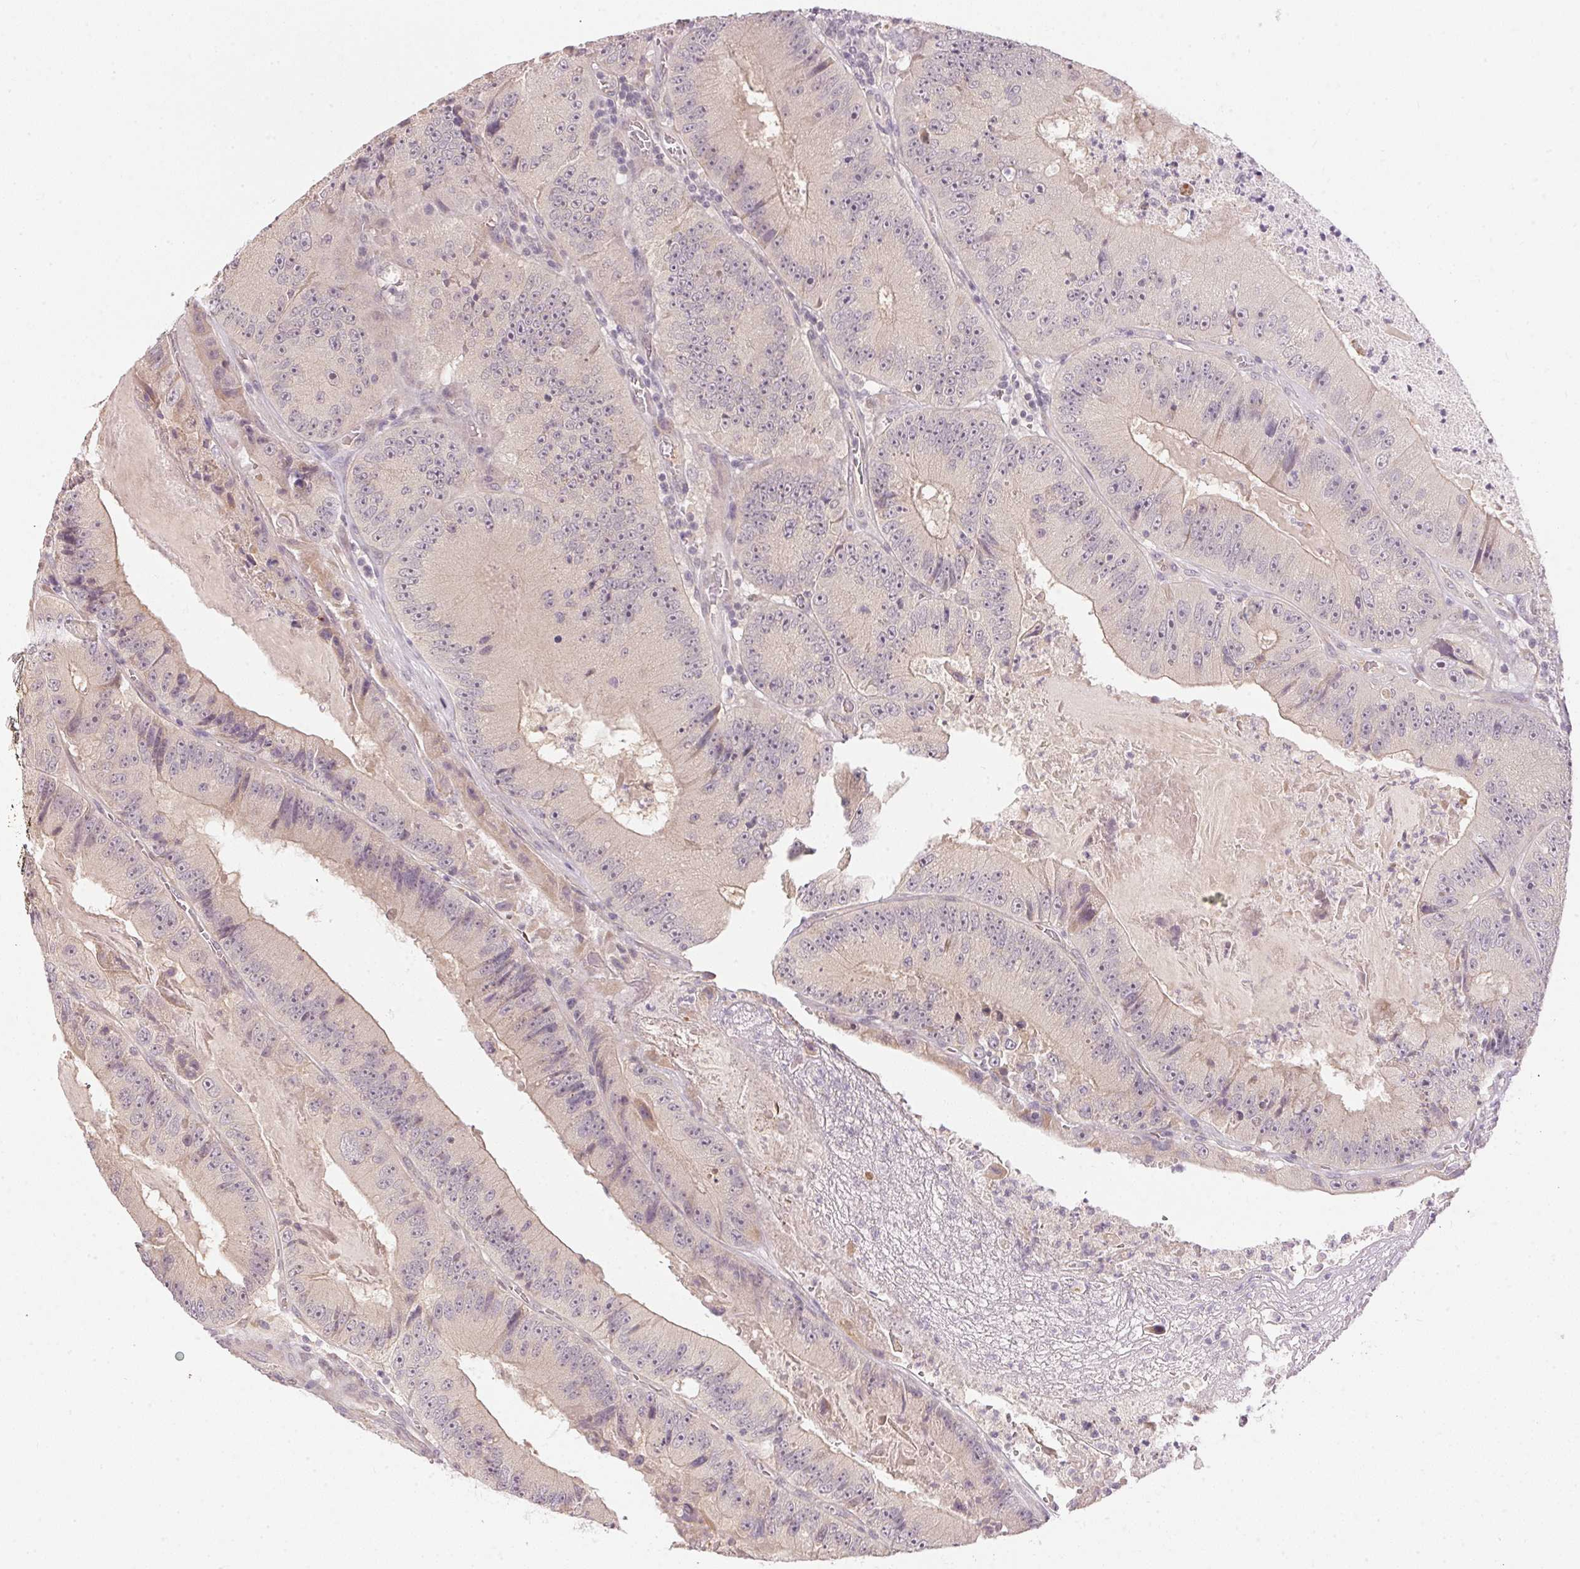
{"staining": {"intensity": "weak", "quantity": "<25%", "location": "cytoplasmic/membranous"}, "tissue": "colorectal cancer", "cell_type": "Tumor cells", "image_type": "cancer", "snomed": [{"axis": "morphology", "description": "Adenocarcinoma, NOS"}, {"axis": "topography", "description": "Colon"}], "caption": "Protein analysis of colorectal cancer reveals no significant staining in tumor cells.", "gene": "TTC23L", "patient": {"sex": "female", "age": 86}}